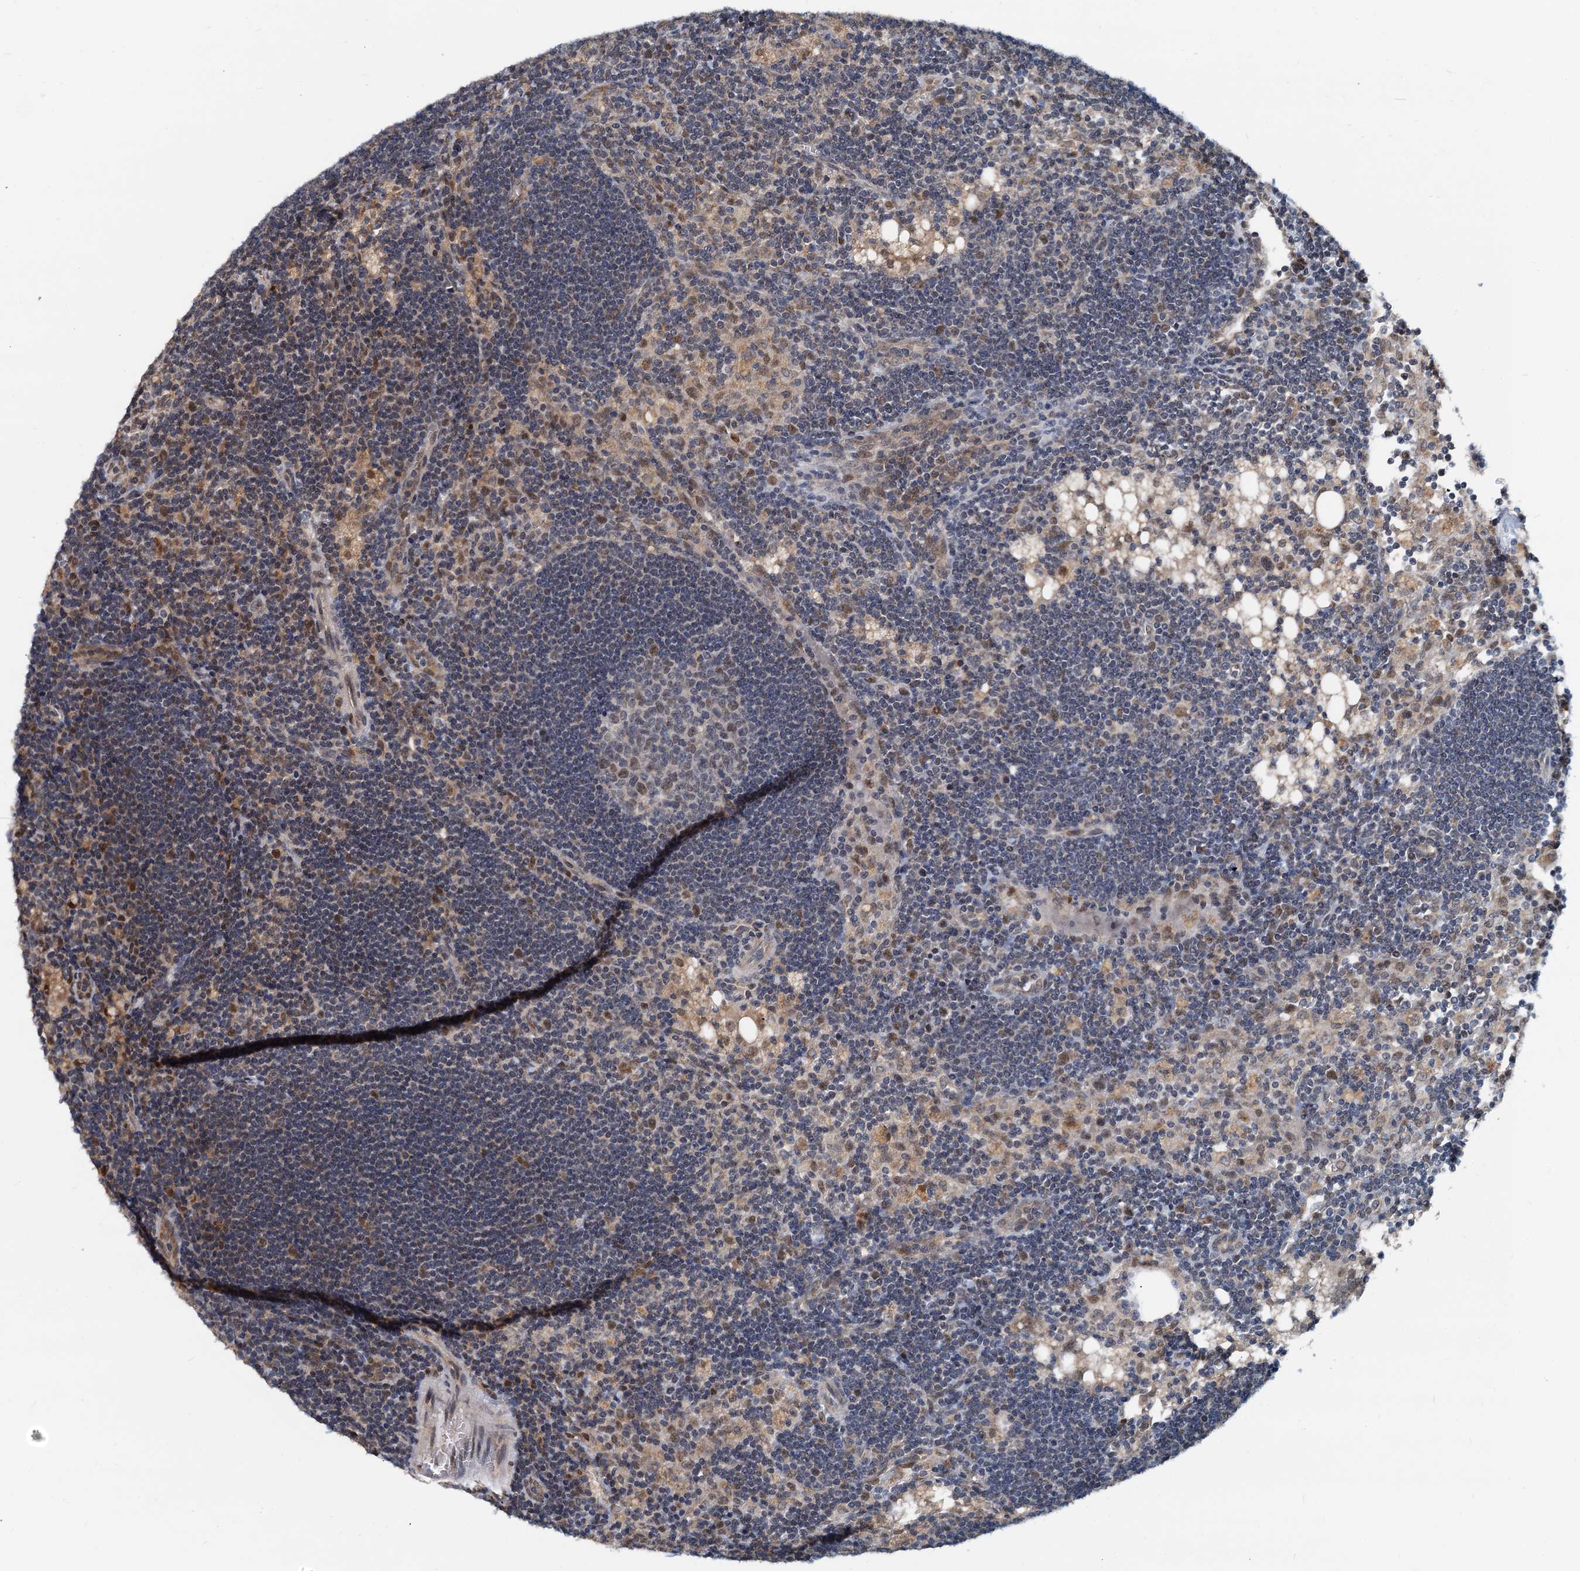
{"staining": {"intensity": "moderate", "quantity": "<25%", "location": "nuclear"}, "tissue": "lymph node", "cell_type": "Germinal center cells", "image_type": "normal", "snomed": [{"axis": "morphology", "description": "Normal tissue, NOS"}, {"axis": "topography", "description": "Lymph node"}], "caption": "Immunohistochemistry photomicrograph of unremarkable lymph node: human lymph node stained using immunohistochemistry (IHC) demonstrates low levels of moderate protein expression localized specifically in the nuclear of germinal center cells, appearing as a nuclear brown color.", "gene": "MCMBP", "patient": {"sex": "male", "age": 24}}